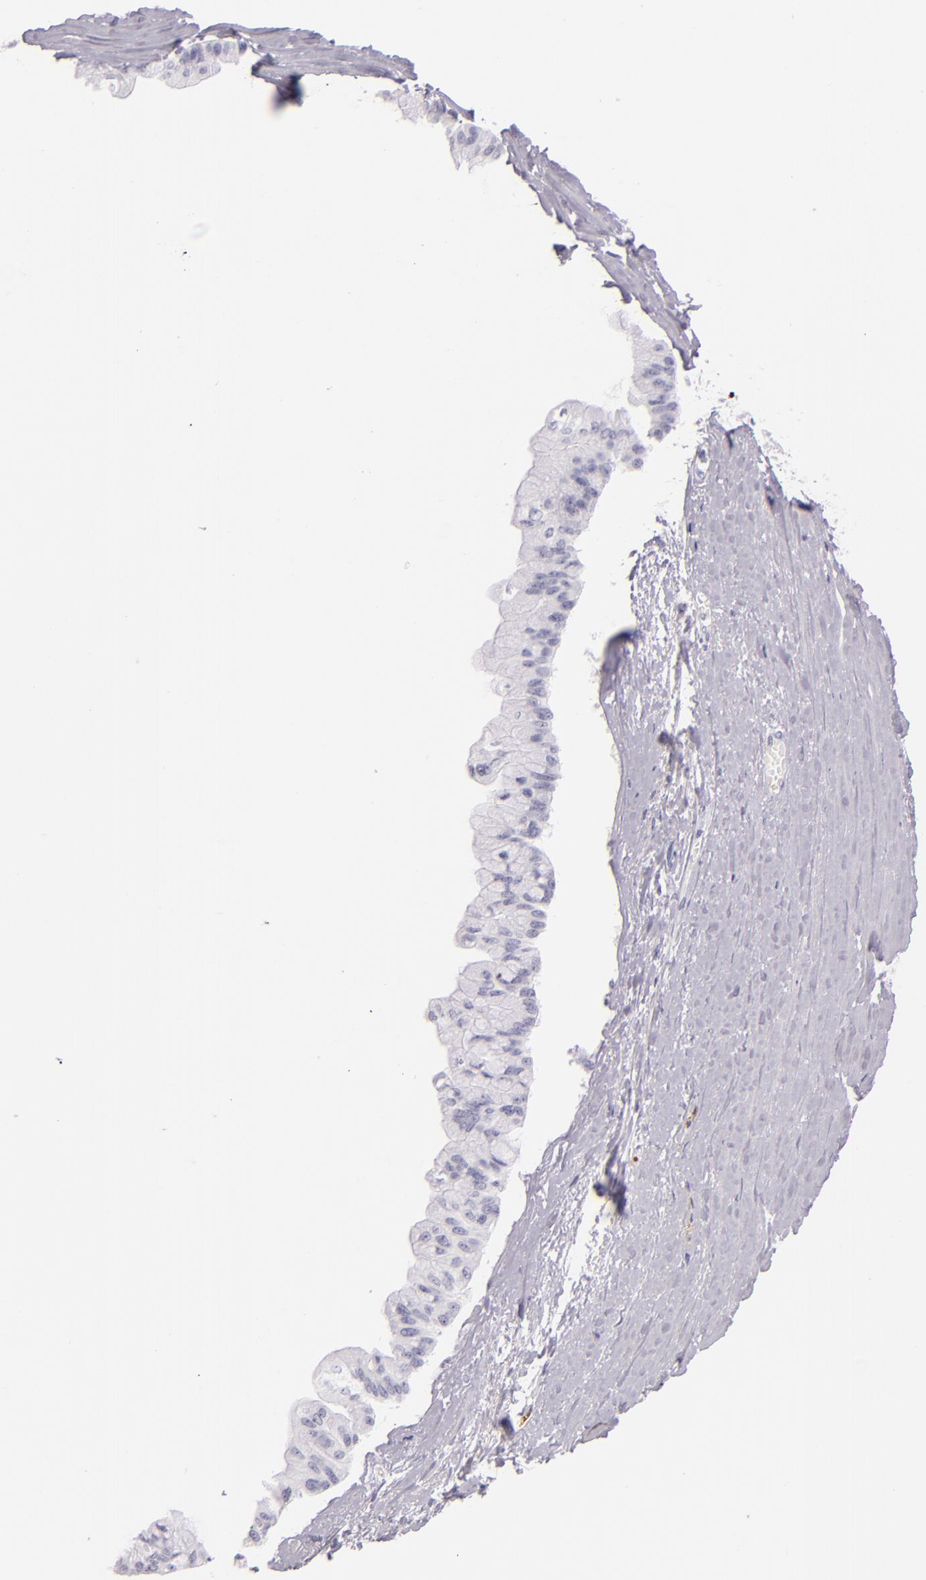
{"staining": {"intensity": "negative", "quantity": "none", "location": "none"}, "tissue": "liver cancer", "cell_type": "Tumor cells", "image_type": "cancer", "snomed": [{"axis": "morphology", "description": "Cholangiocarcinoma"}, {"axis": "topography", "description": "Liver"}], "caption": "Cholangiocarcinoma (liver) stained for a protein using IHC exhibits no positivity tumor cells.", "gene": "SELP", "patient": {"sex": "female", "age": 79}}